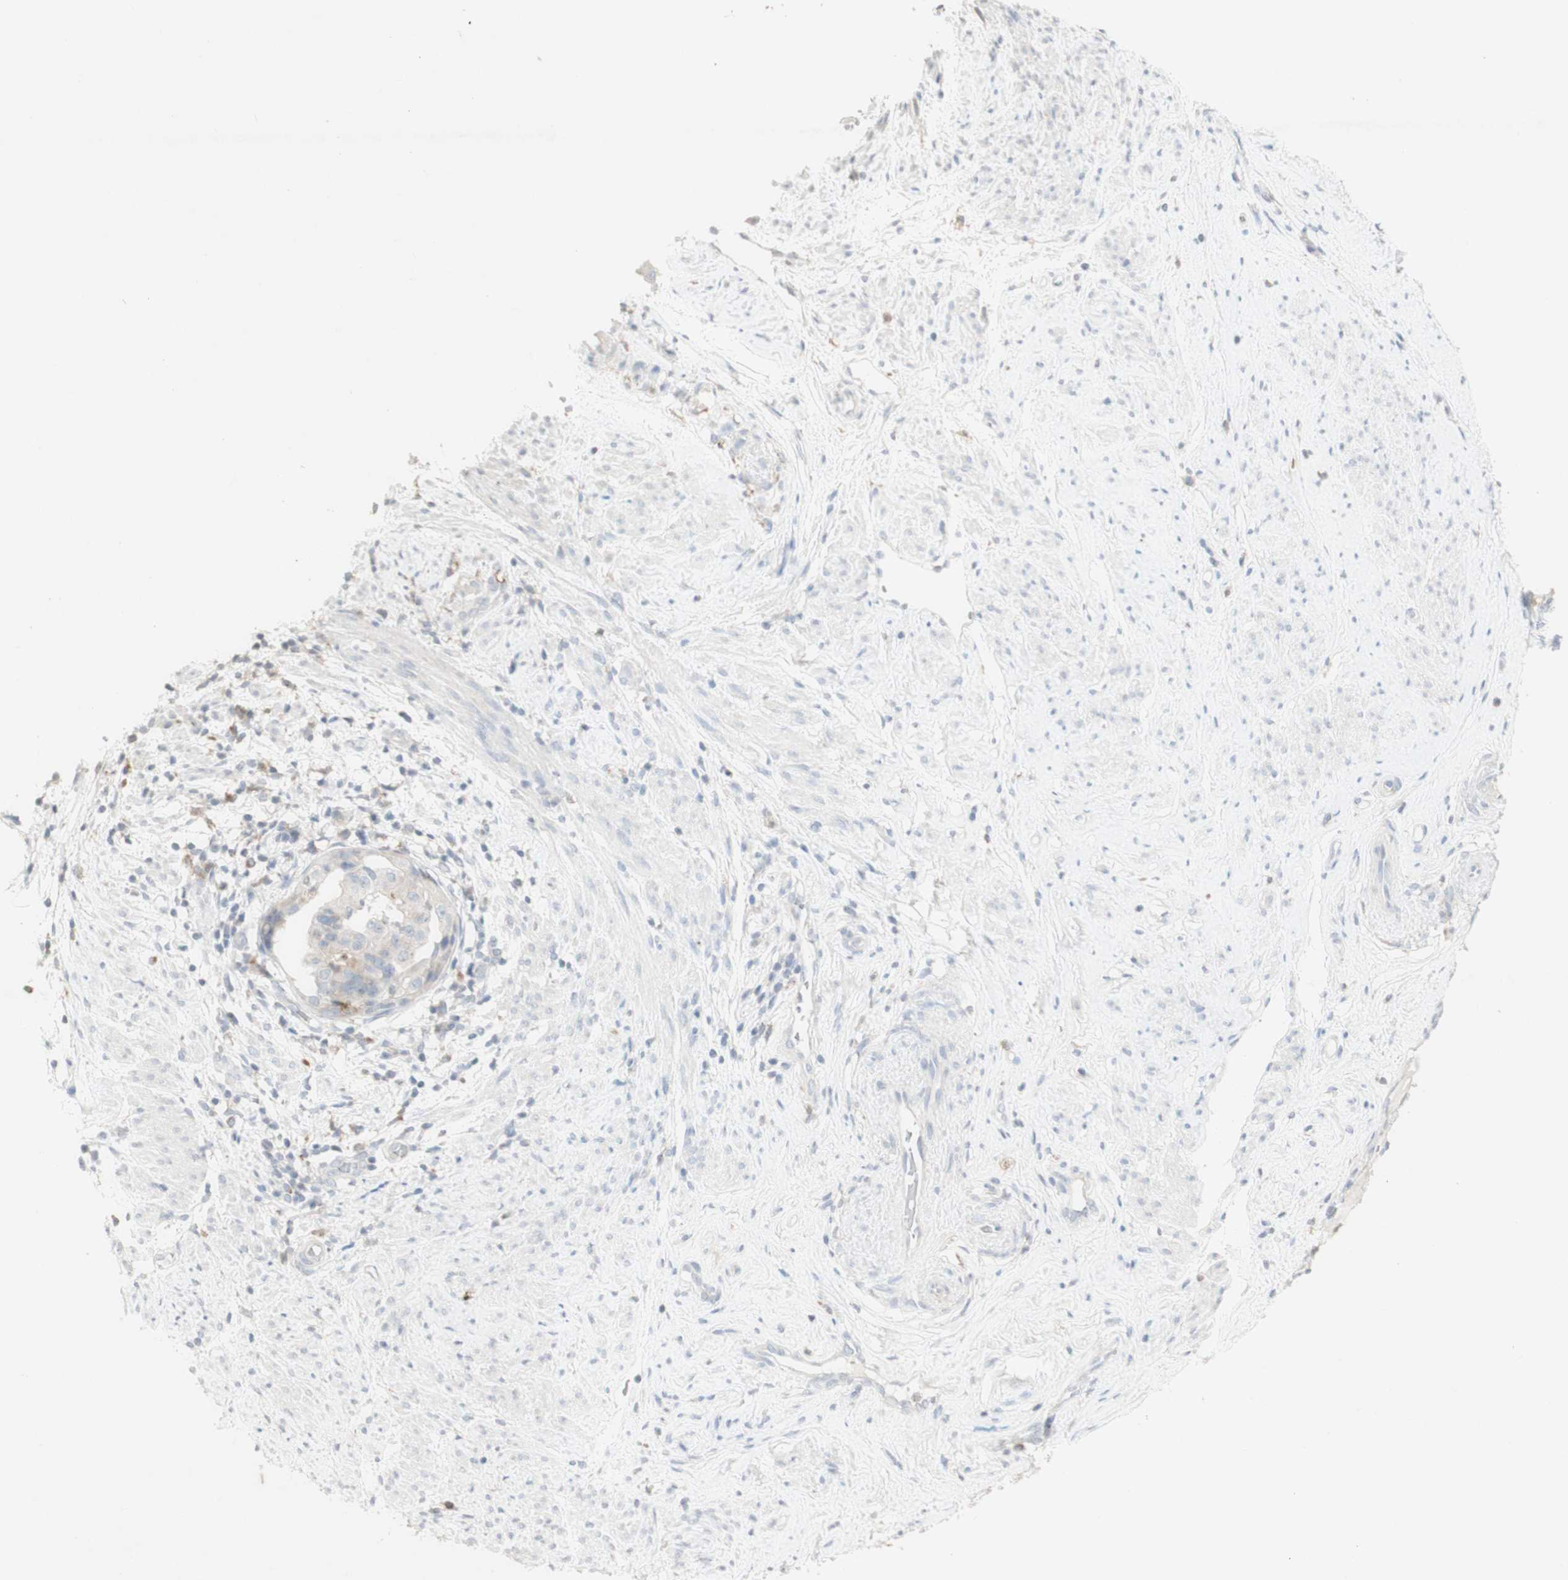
{"staining": {"intensity": "negative", "quantity": "none", "location": "none"}, "tissue": "endometrial cancer", "cell_type": "Tumor cells", "image_type": "cancer", "snomed": [{"axis": "morphology", "description": "Adenocarcinoma, NOS"}, {"axis": "topography", "description": "Endometrium"}], "caption": "DAB immunohistochemical staining of endometrial cancer (adenocarcinoma) reveals no significant positivity in tumor cells.", "gene": "ATP6V1B1", "patient": {"sex": "female", "age": 85}}